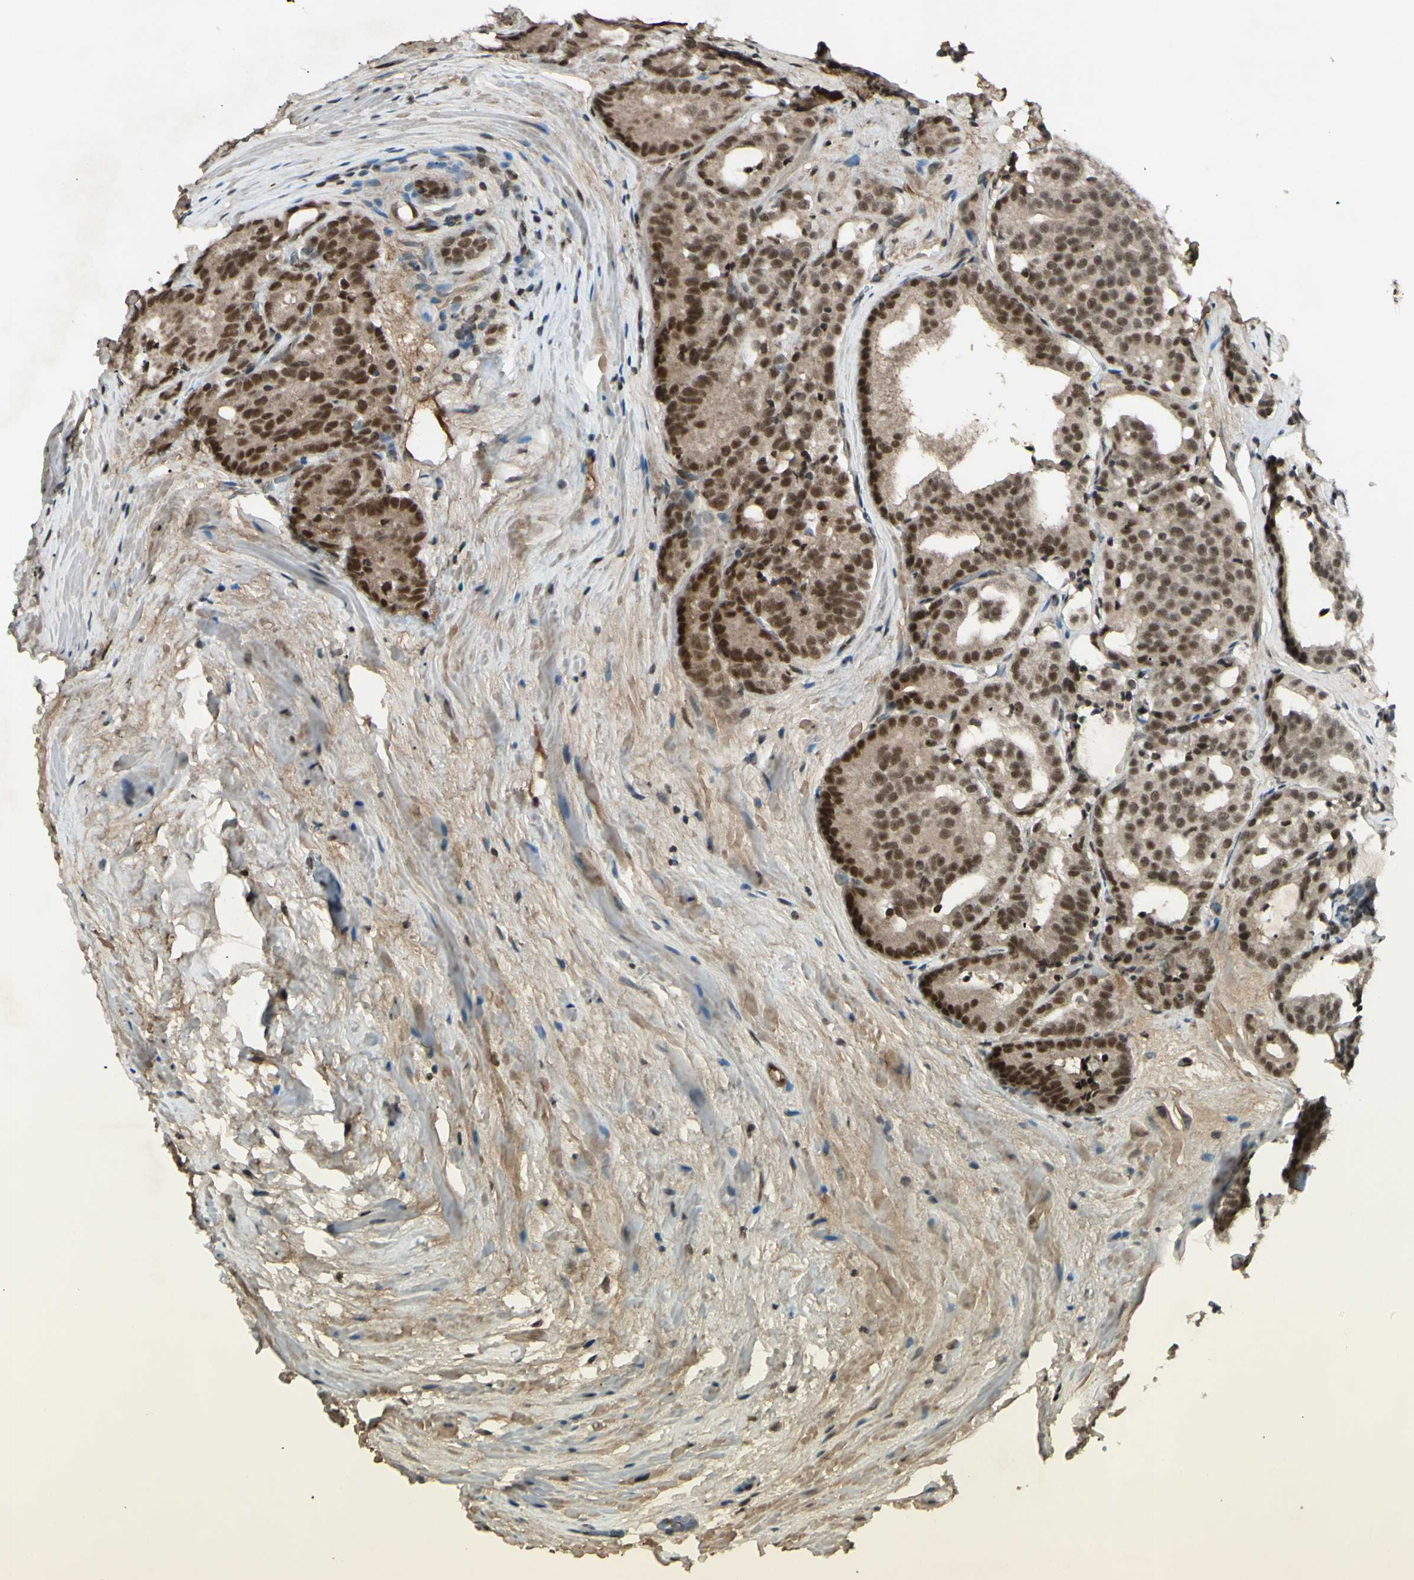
{"staining": {"intensity": "moderate", "quantity": ">75%", "location": "cytoplasmic/membranous,nuclear"}, "tissue": "prostate cancer", "cell_type": "Tumor cells", "image_type": "cancer", "snomed": [{"axis": "morphology", "description": "Adenocarcinoma, High grade"}, {"axis": "topography", "description": "Prostate"}], "caption": "Immunohistochemical staining of human prostate cancer reveals medium levels of moderate cytoplasmic/membranous and nuclear positivity in about >75% of tumor cells.", "gene": "SNW1", "patient": {"sex": "male", "age": 64}}